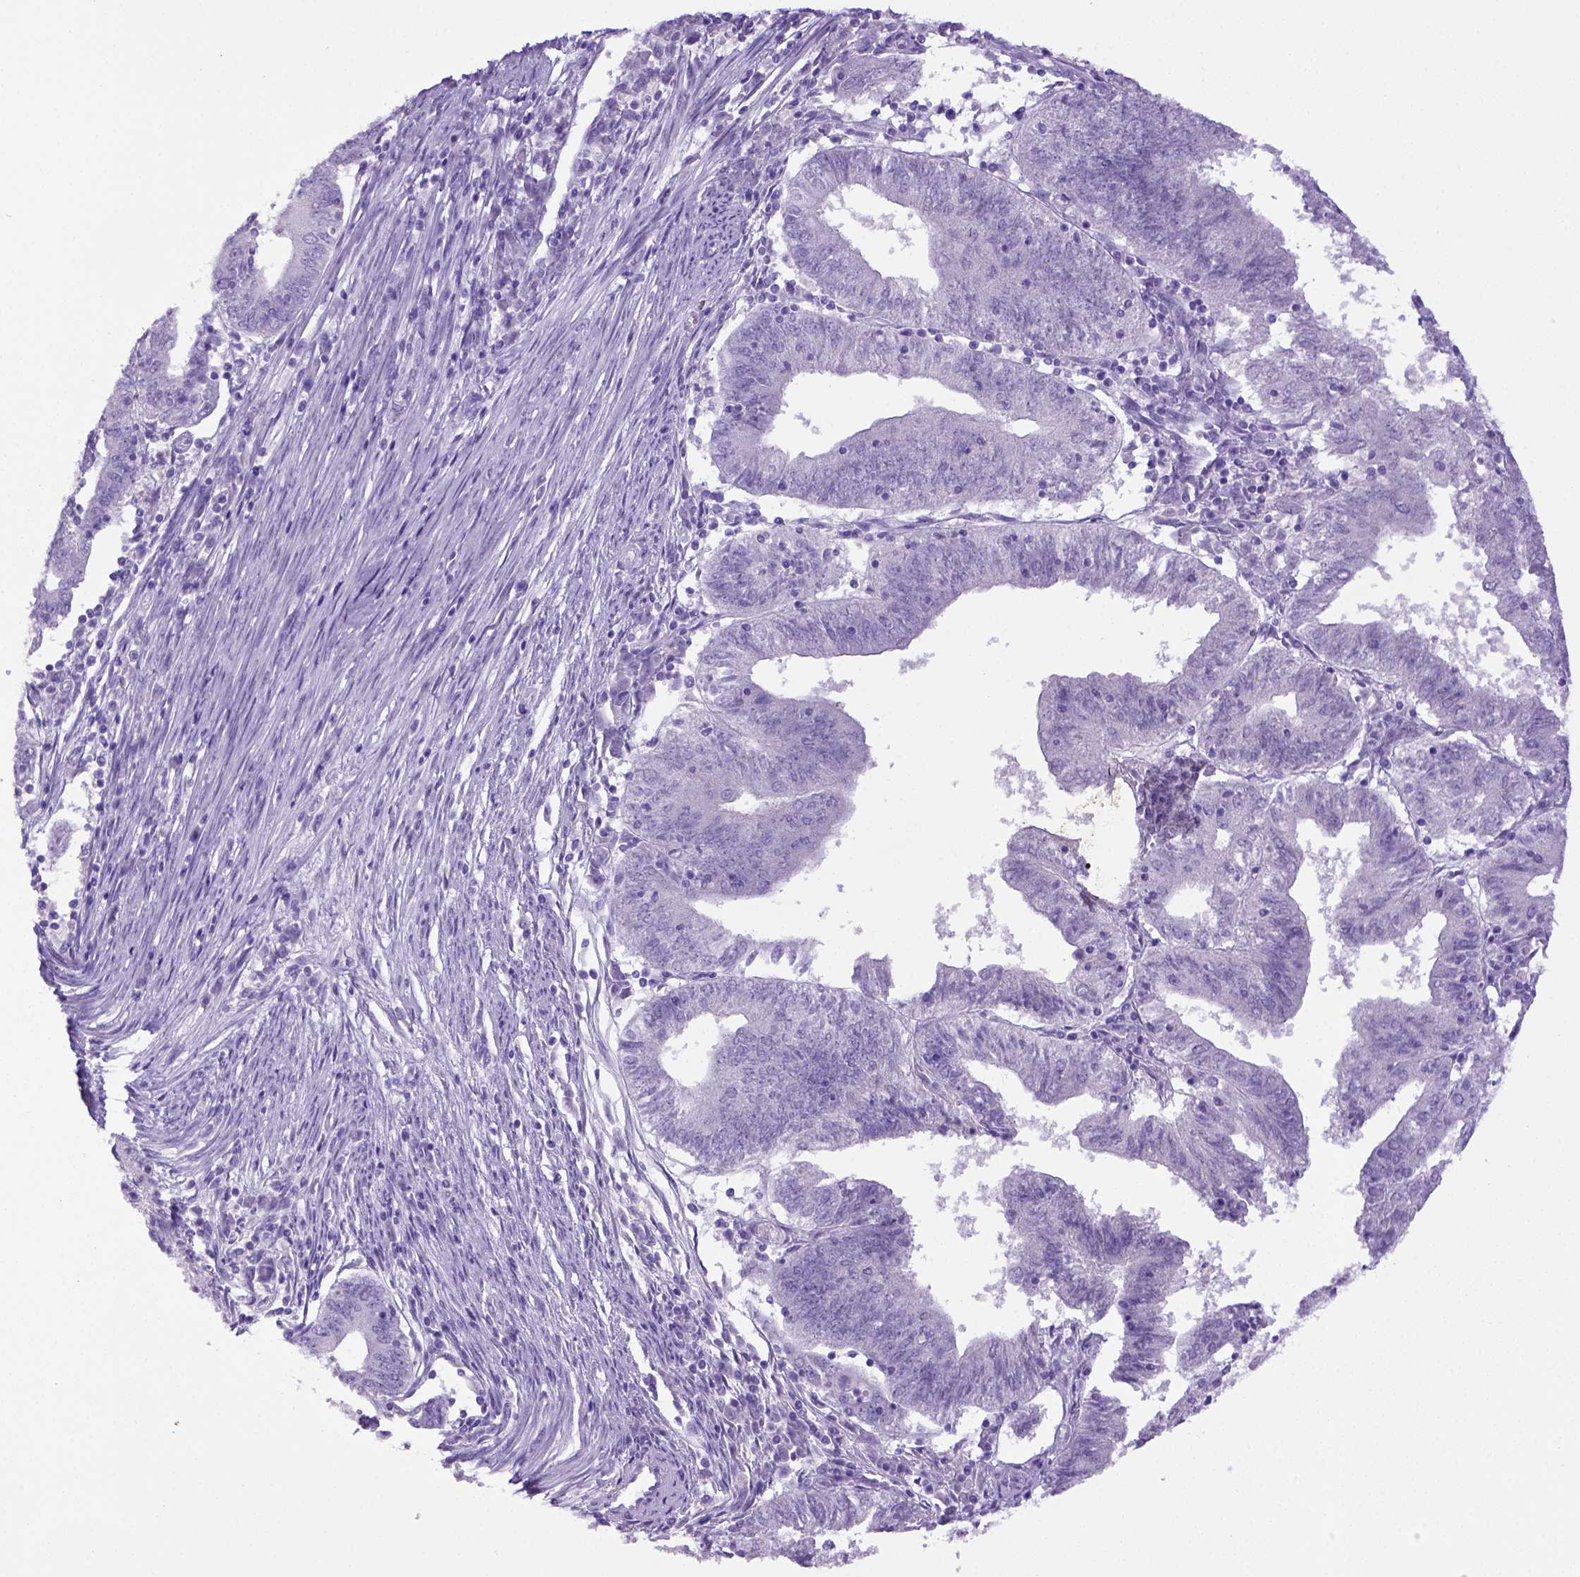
{"staining": {"intensity": "negative", "quantity": "none", "location": "none"}, "tissue": "endometrial cancer", "cell_type": "Tumor cells", "image_type": "cancer", "snomed": [{"axis": "morphology", "description": "Adenocarcinoma, NOS"}, {"axis": "topography", "description": "Endometrium"}], "caption": "A photomicrograph of endometrial adenocarcinoma stained for a protein shows no brown staining in tumor cells.", "gene": "ITIH4", "patient": {"sex": "female", "age": 82}}